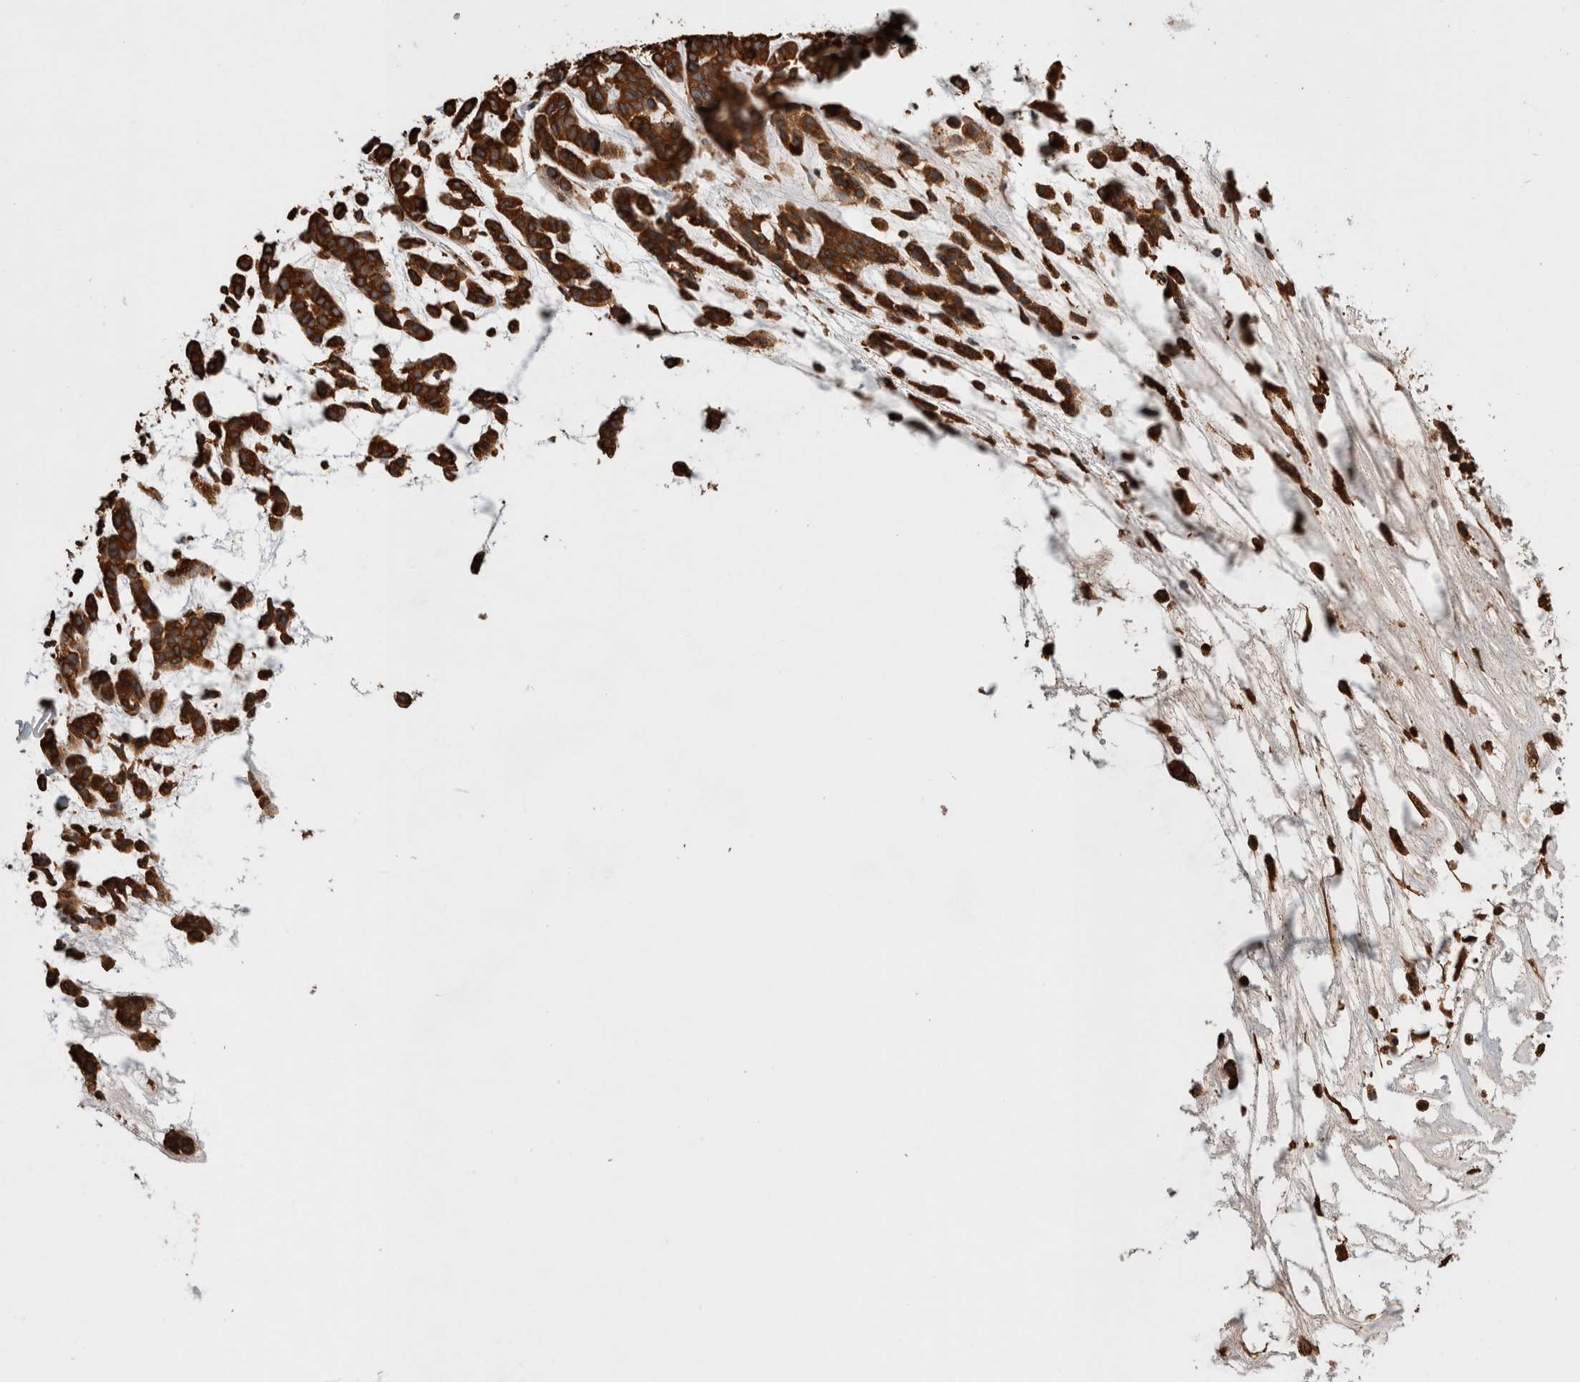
{"staining": {"intensity": "strong", "quantity": ">75%", "location": "cytoplasmic/membranous"}, "tissue": "head and neck cancer", "cell_type": "Tumor cells", "image_type": "cancer", "snomed": [{"axis": "morphology", "description": "Adenocarcinoma, NOS"}, {"axis": "morphology", "description": "Adenoma, NOS"}, {"axis": "topography", "description": "Head-Neck"}], "caption": "Head and neck cancer (adenocarcinoma) stained with a protein marker displays strong staining in tumor cells.", "gene": "ZNF397", "patient": {"sex": "female", "age": 55}}